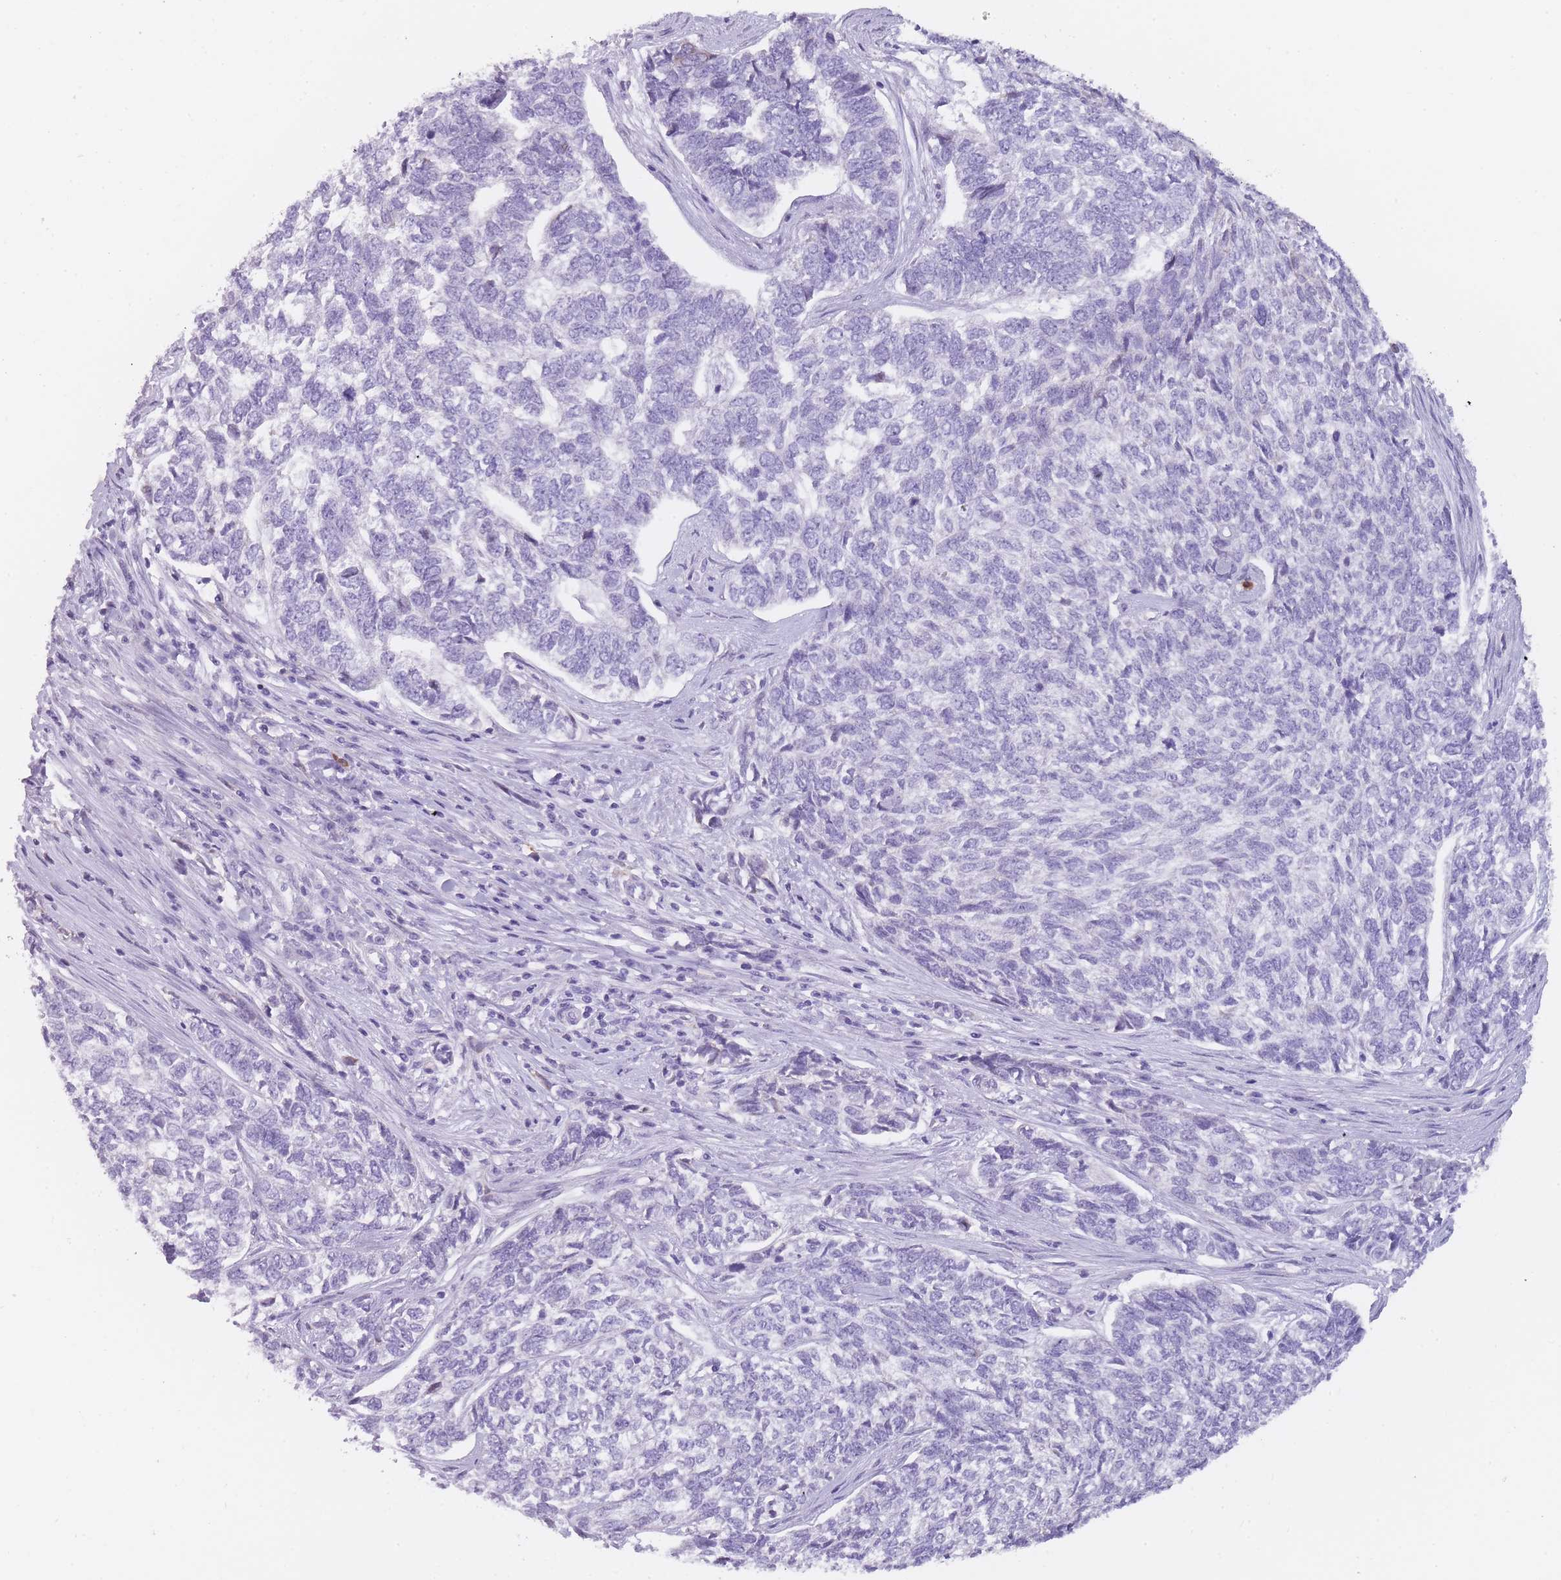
{"staining": {"intensity": "negative", "quantity": "none", "location": "none"}, "tissue": "skin cancer", "cell_type": "Tumor cells", "image_type": "cancer", "snomed": [{"axis": "morphology", "description": "Basal cell carcinoma"}, {"axis": "topography", "description": "Skin"}], "caption": "This is an immunohistochemistry micrograph of human skin cancer. There is no positivity in tumor cells.", "gene": "CR1L", "patient": {"sex": "female", "age": 65}}